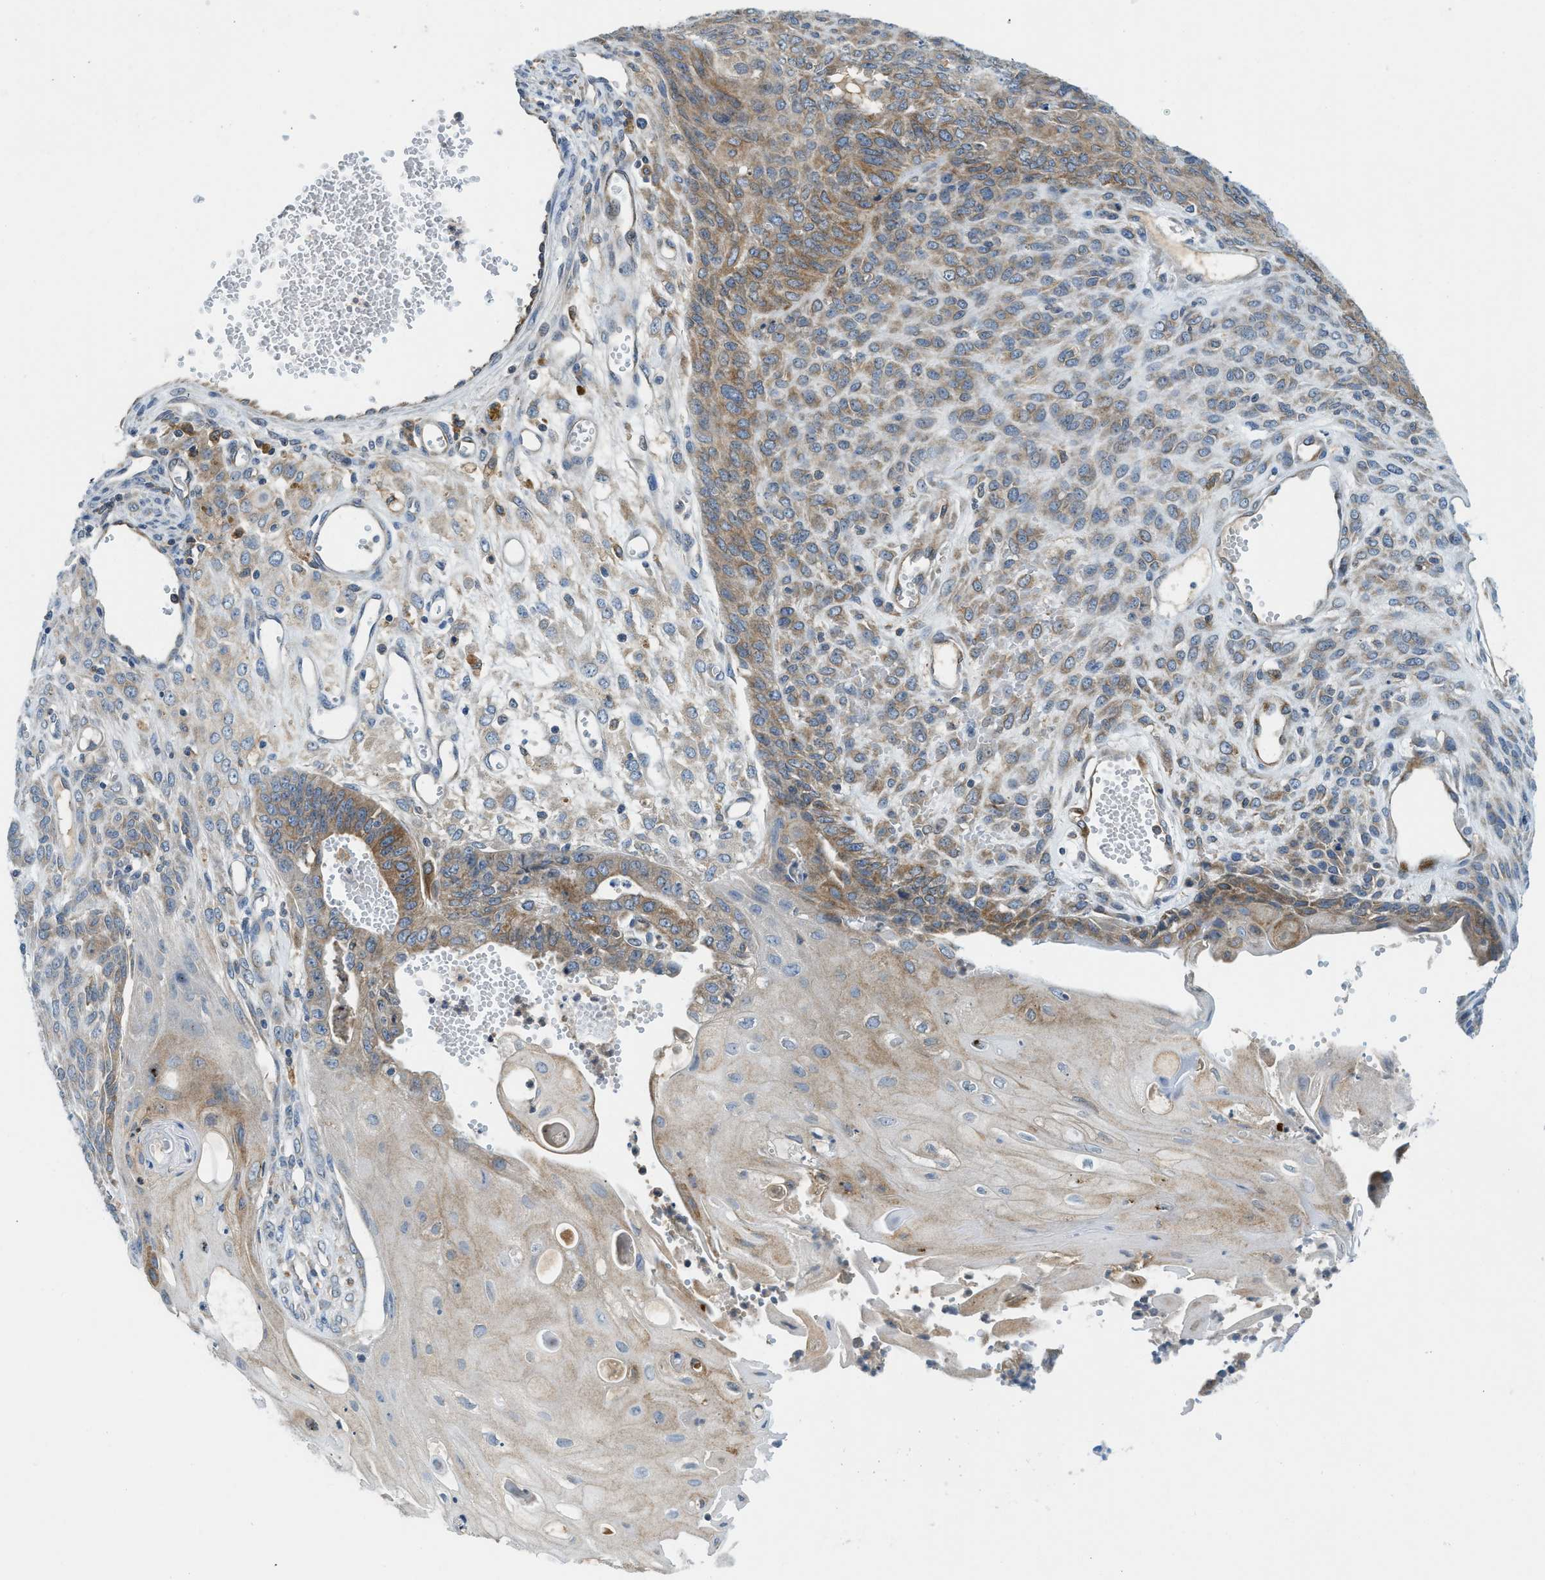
{"staining": {"intensity": "moderate", "quantity": ">75%", "location": "cytoplasmic/membranous"}, "tissue": "endometrial cancer", "cell_type": "Tumor cells", "image_type": "cancer", "snomed": [{"axis": "morphology", "description": "Adenocarcinoma, NOS"}, {"axis": "topography", "description": "Endometrium"}], "caption": "Endometrial cancer (adenocarcinoma) stained for a protein (brown) demonstrates moderate cytoplasmic/membranous positive expression in about >75% of tumor cells.", "gene": "BCAP31", "patient": {"sex": "female", "age": 32}}